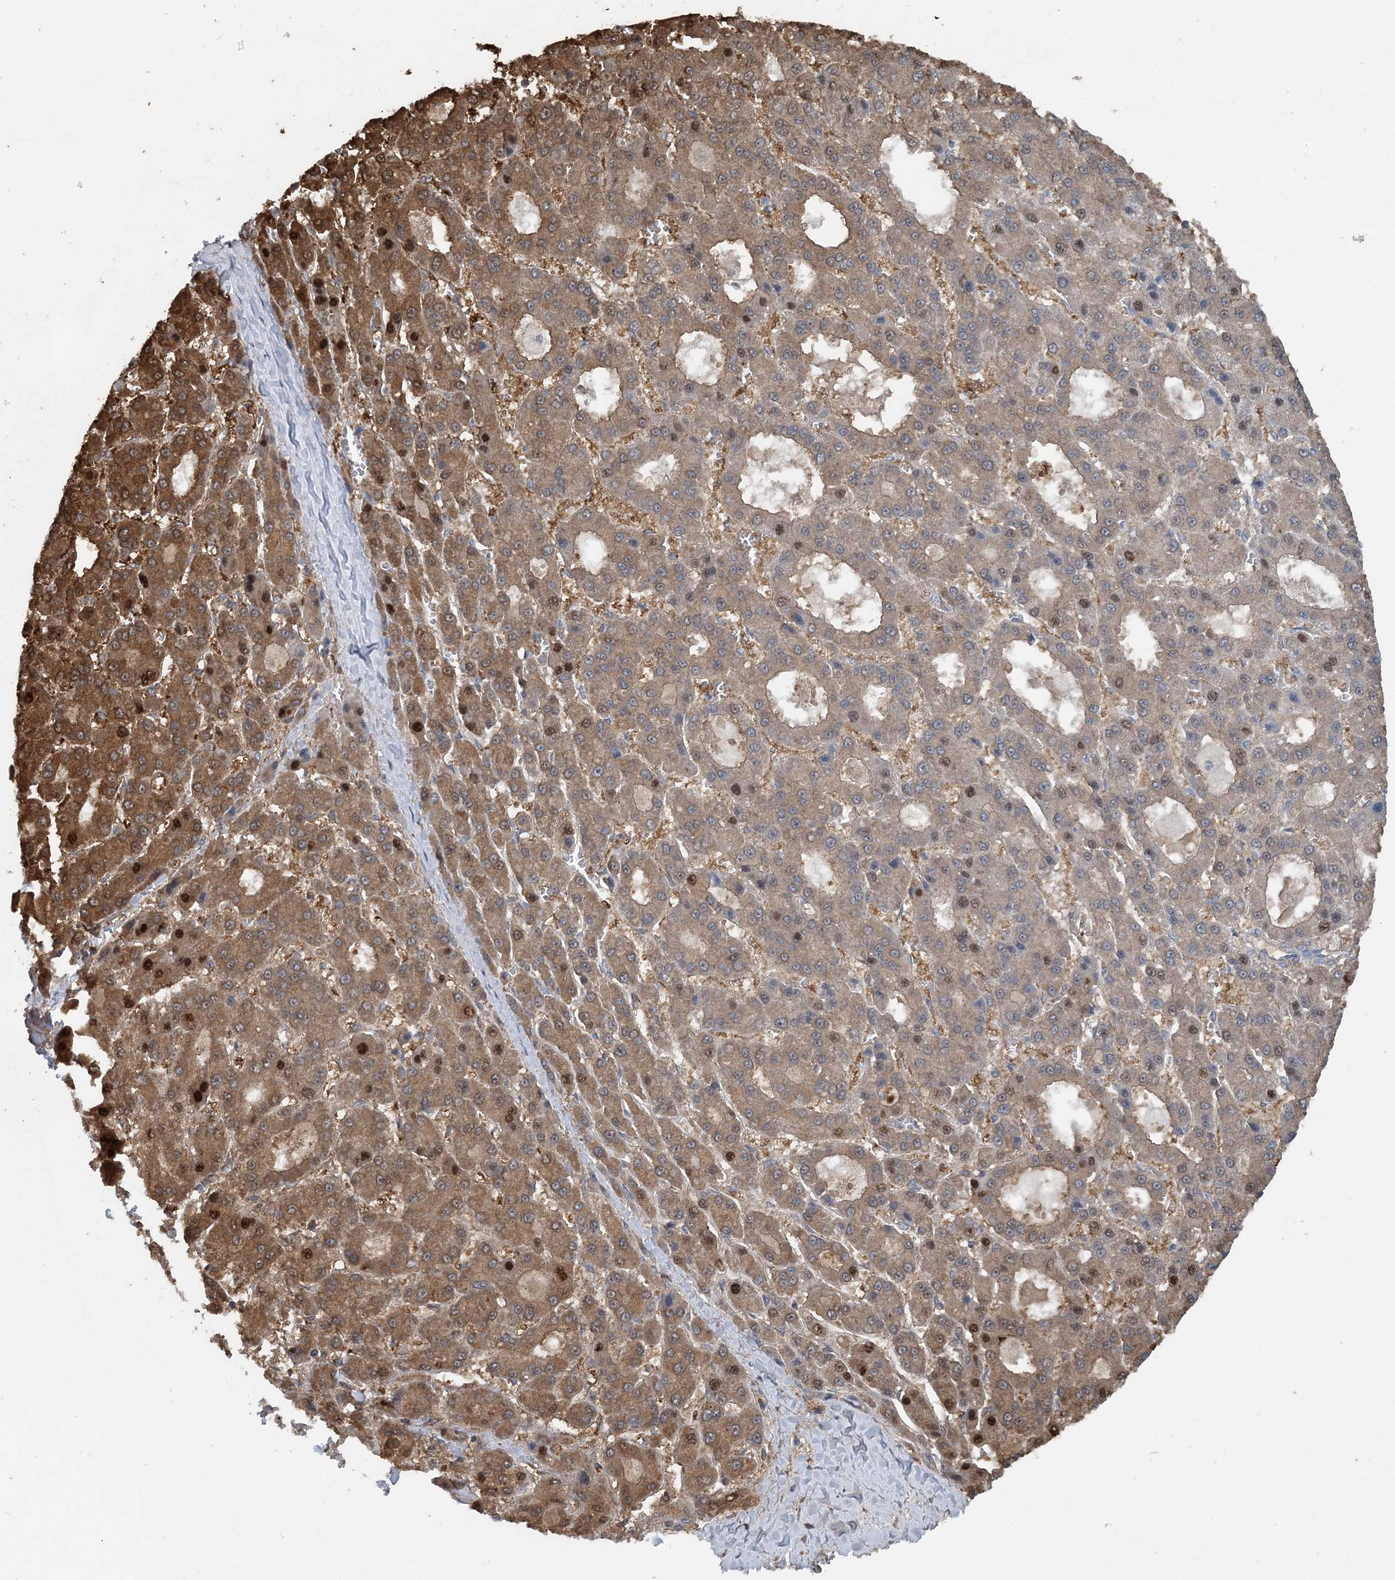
{"staining": {"intensity": "moderate", "quantity": ">75%", "location": "cytoplasmic/membranous,nuclear"}, "tissue": "liver cancer", "cell_type": "Tumor cells", "image_type": "cancer", "snomed": [{"axis": "morphology", "description": "Carcinoma, Hepatocellular, NOS"}, {"axis": "topography", "description": "Liver"}], "caption": "A micrograph of human liver hepatocellular carcinoma stained for a protein displays moderate cytoplasmic/membranous and nuclear brown staining in tumor cells.", "gene": "HIKESHI", "patient": {"sex": "male", "age": 70}}